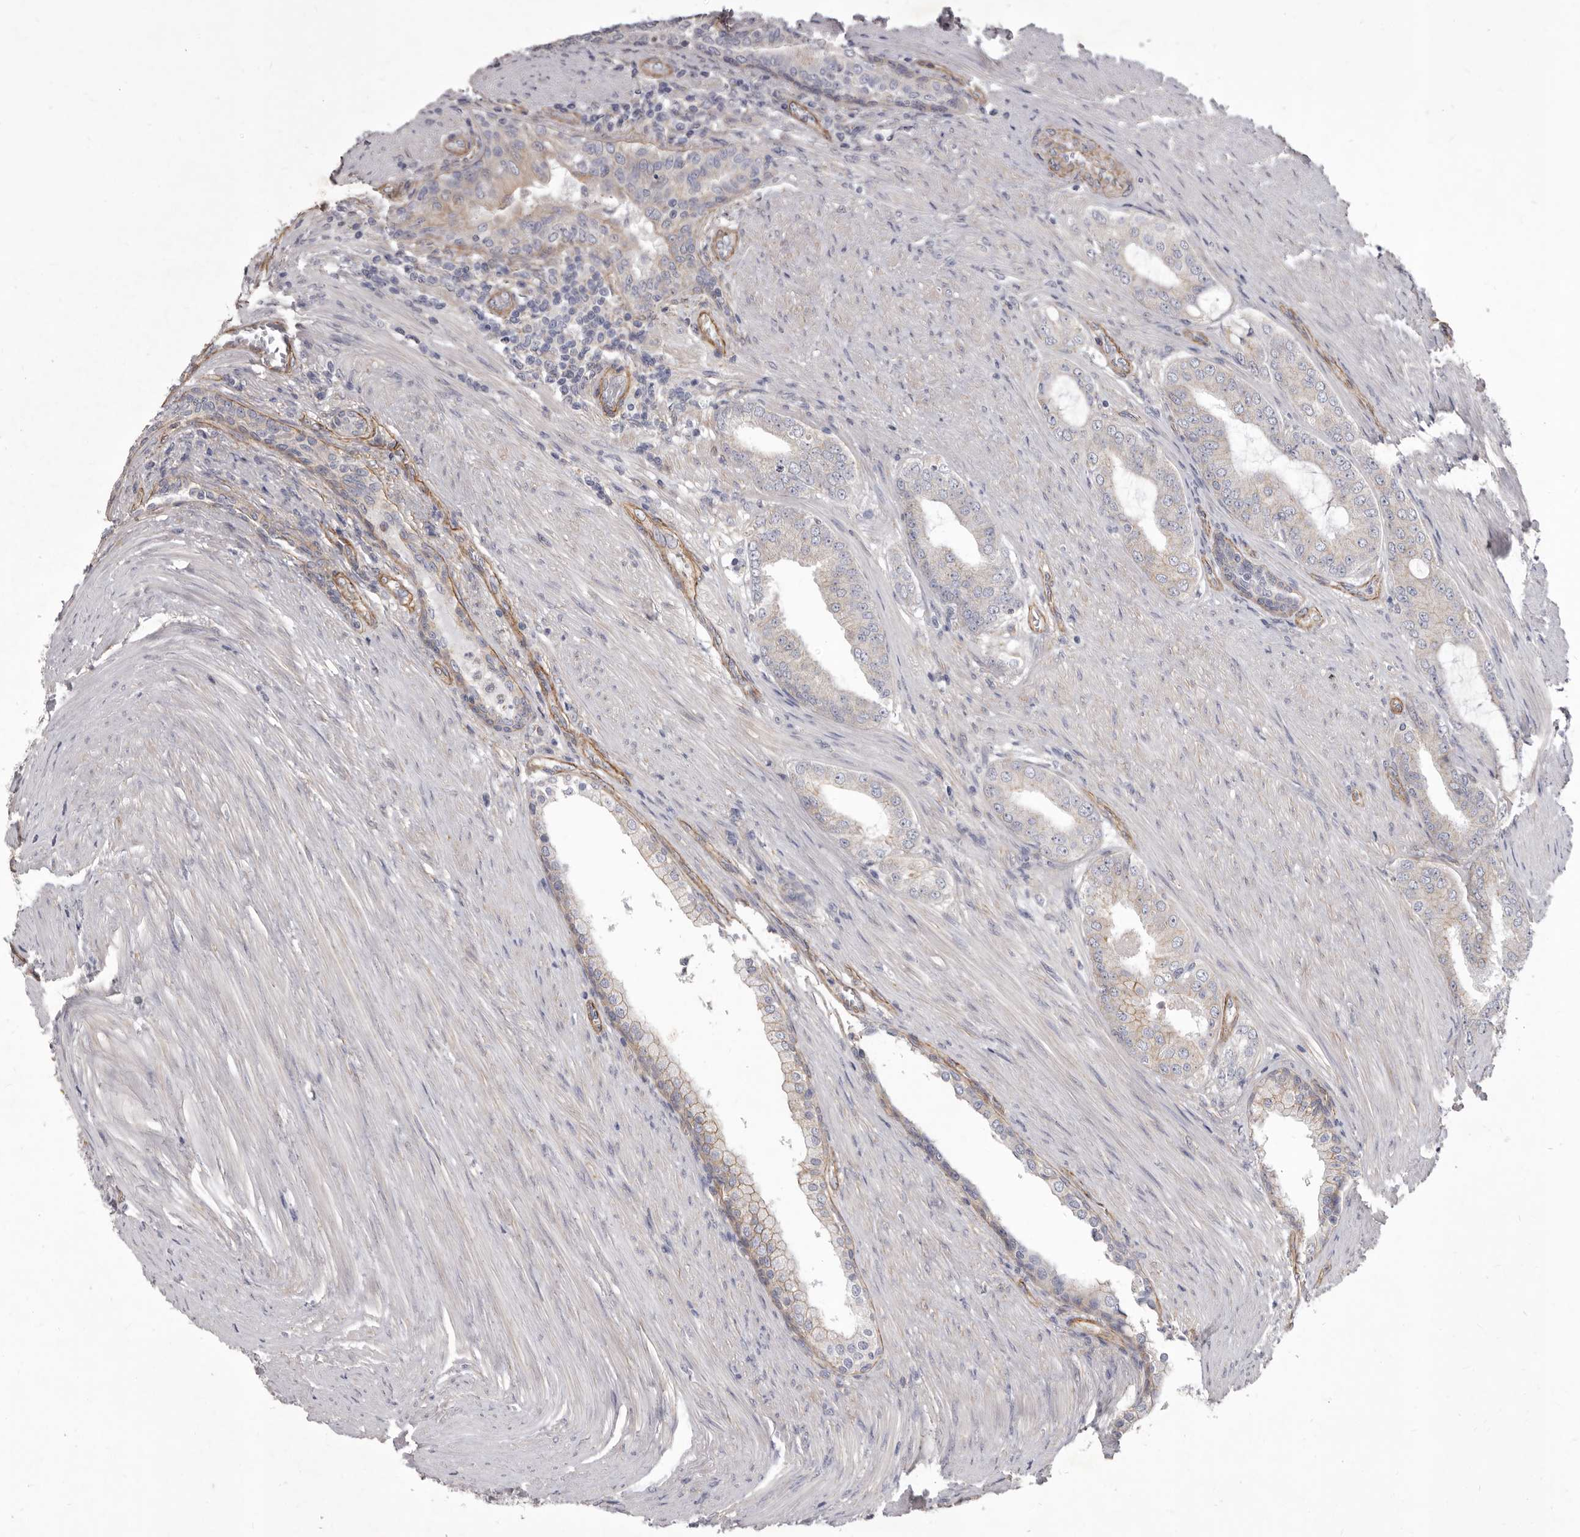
{"staining": {"intensity": "negative", "quantity": "none", "location": "none"}, "tissue": "prostate cancer", "cell_type": "Tumor cells", "image_type": "cancer", "snomed": [{"axis": "morphology", "description": "Adenocarcinoma, High grade"}, {"axis": "topography", "description": "Prostate"}], "caption": "This is a image of immunohistochemistry staining of prostate cancer, which shows no expression in tumor cells. (DAB (3,3'-diaminobenzidine) IHC with hematoxylin counter stain).", "gene": "P2RX6", "patient": {"sex": "male", "age": 60}}